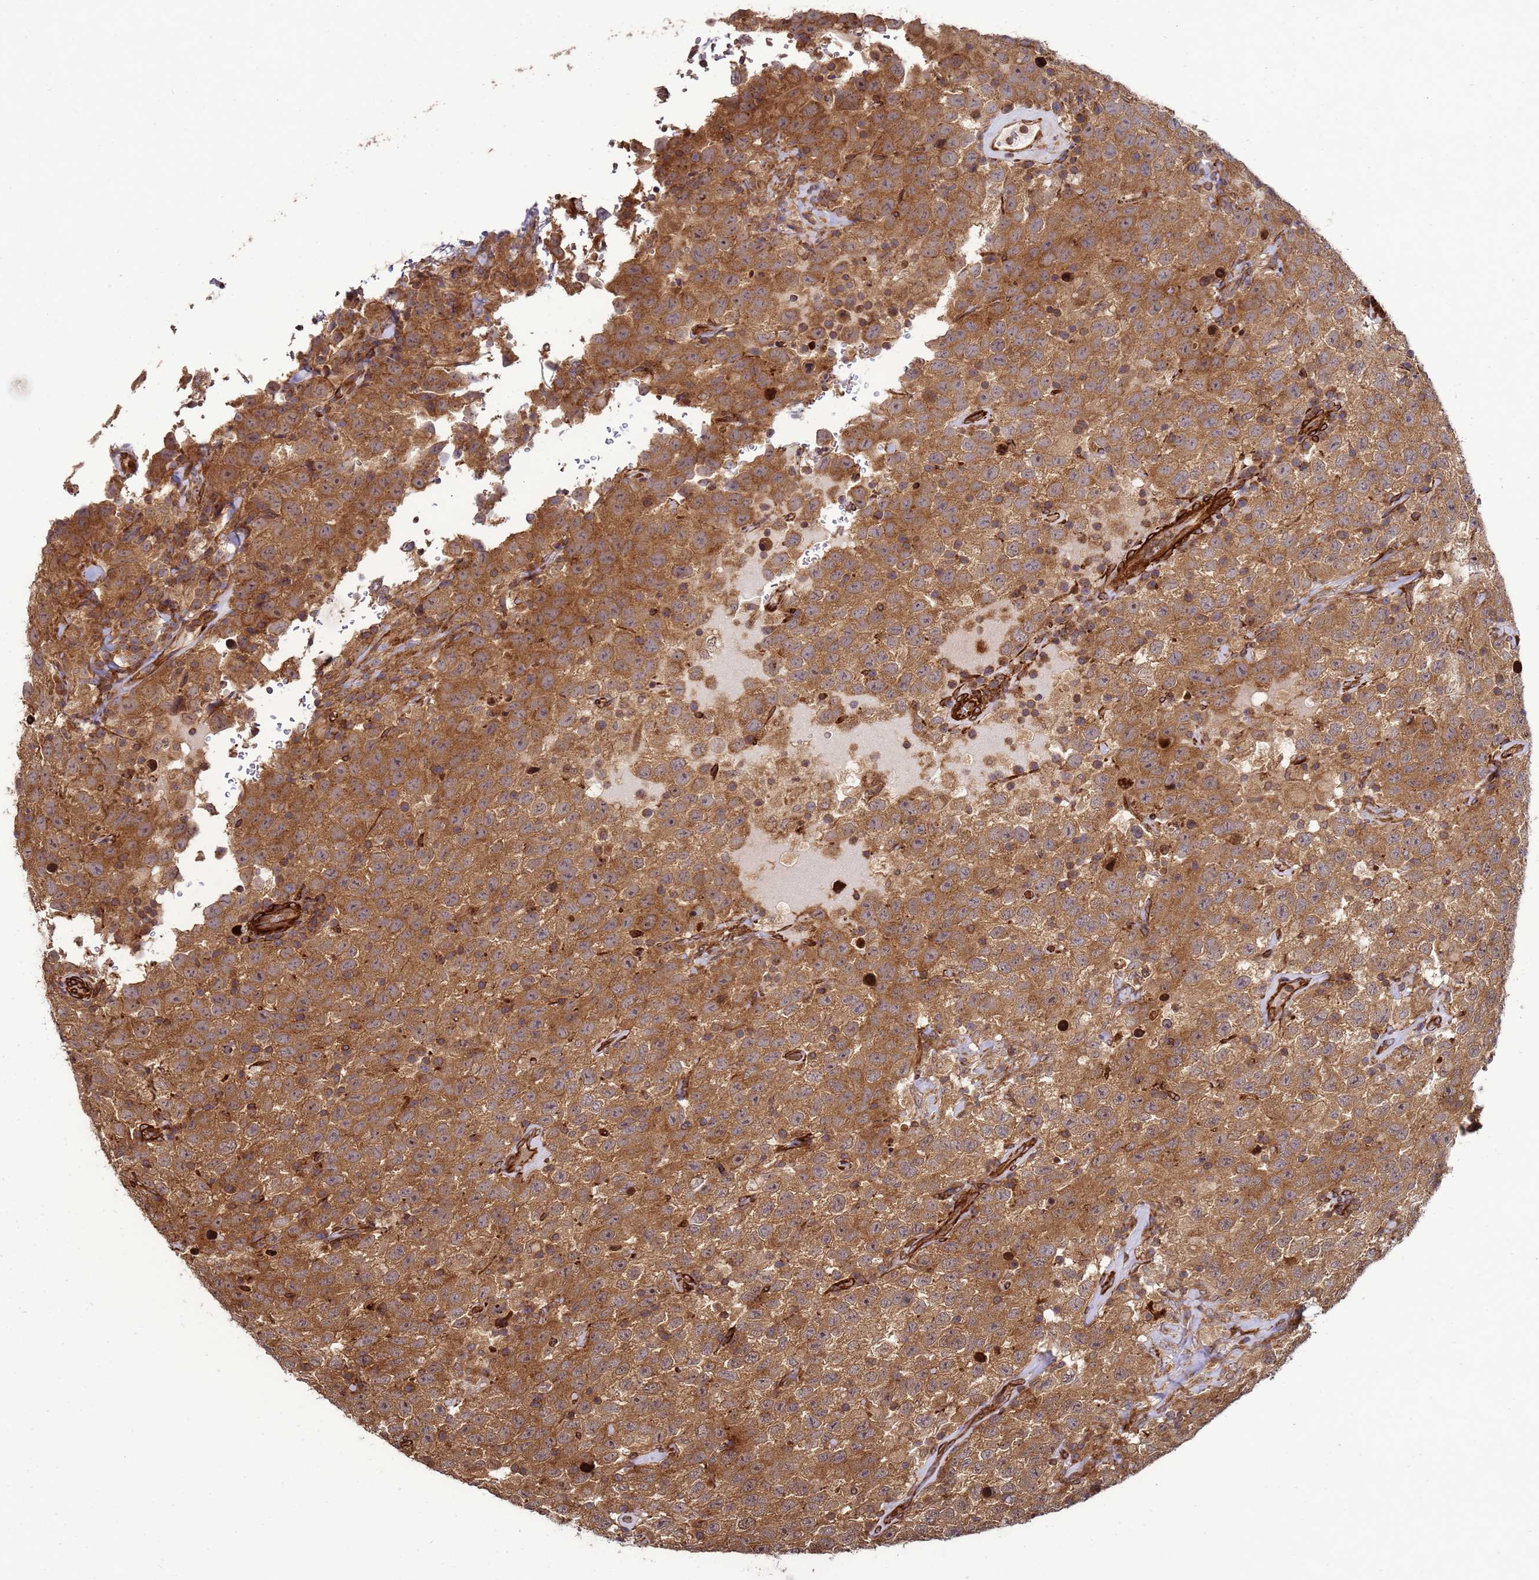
{"staining": {"intensity": "moderate", "quantity": ">75%", "location": "cytoplasmic/membranous"}, "tissue": "testis cancer", "cell_type": "Tumor cells", "image_type": "cancer", "snomed": [{"axis": "morphology", "description": "Seminoma, NOS"}, {"axis": "topography", "description": "Testis"}], "caption": "Human testis seminoma stained with a protein marker displays moderate staining in tumor cells.", "gene": "CNOT1", "patient": {"sex": "male", "age": 41}}